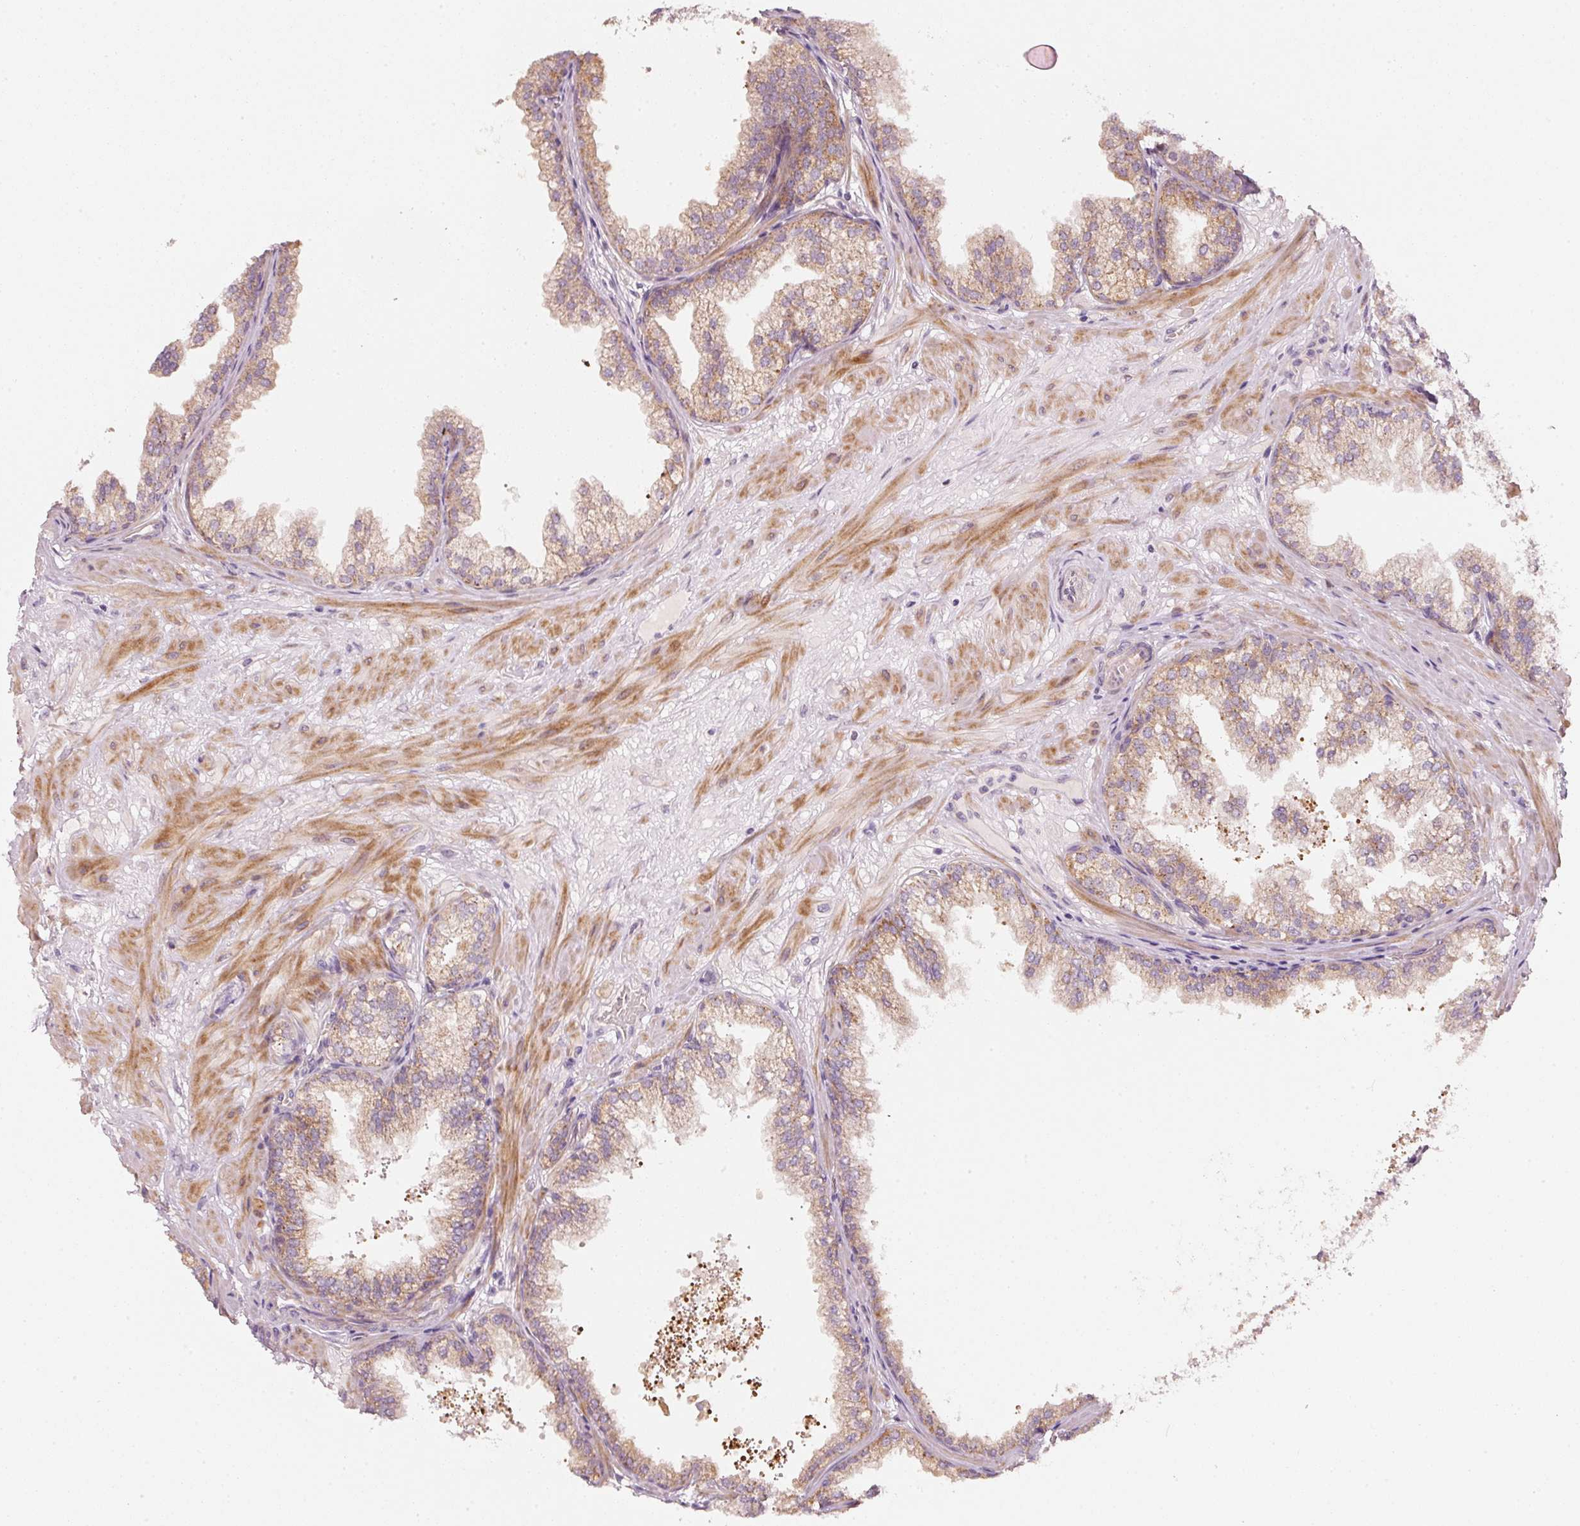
{"staining": {"intensity": "moderate", "quantity": ">75%", "location": "cytoplasmic/membranous"}, "tissue": "prostate", "cell_type": "Glandular cells", "image_type": "normal", "snomed": [{"axis": "morphology", "description": "Normal tissue, NOS"}, {"axis": "topography", "description": "Prostate"}], "caption": "Normal prostate reveals moderate cytoplasmic/membranous positivity in about >75% of glandular cells, visualized by immunohistochemistry. (DAB IHC, brown staining for protein, blue staining for nuclei).", "gene": "ARHGAP22", "patient": {"sex": "male", "age": 37}}